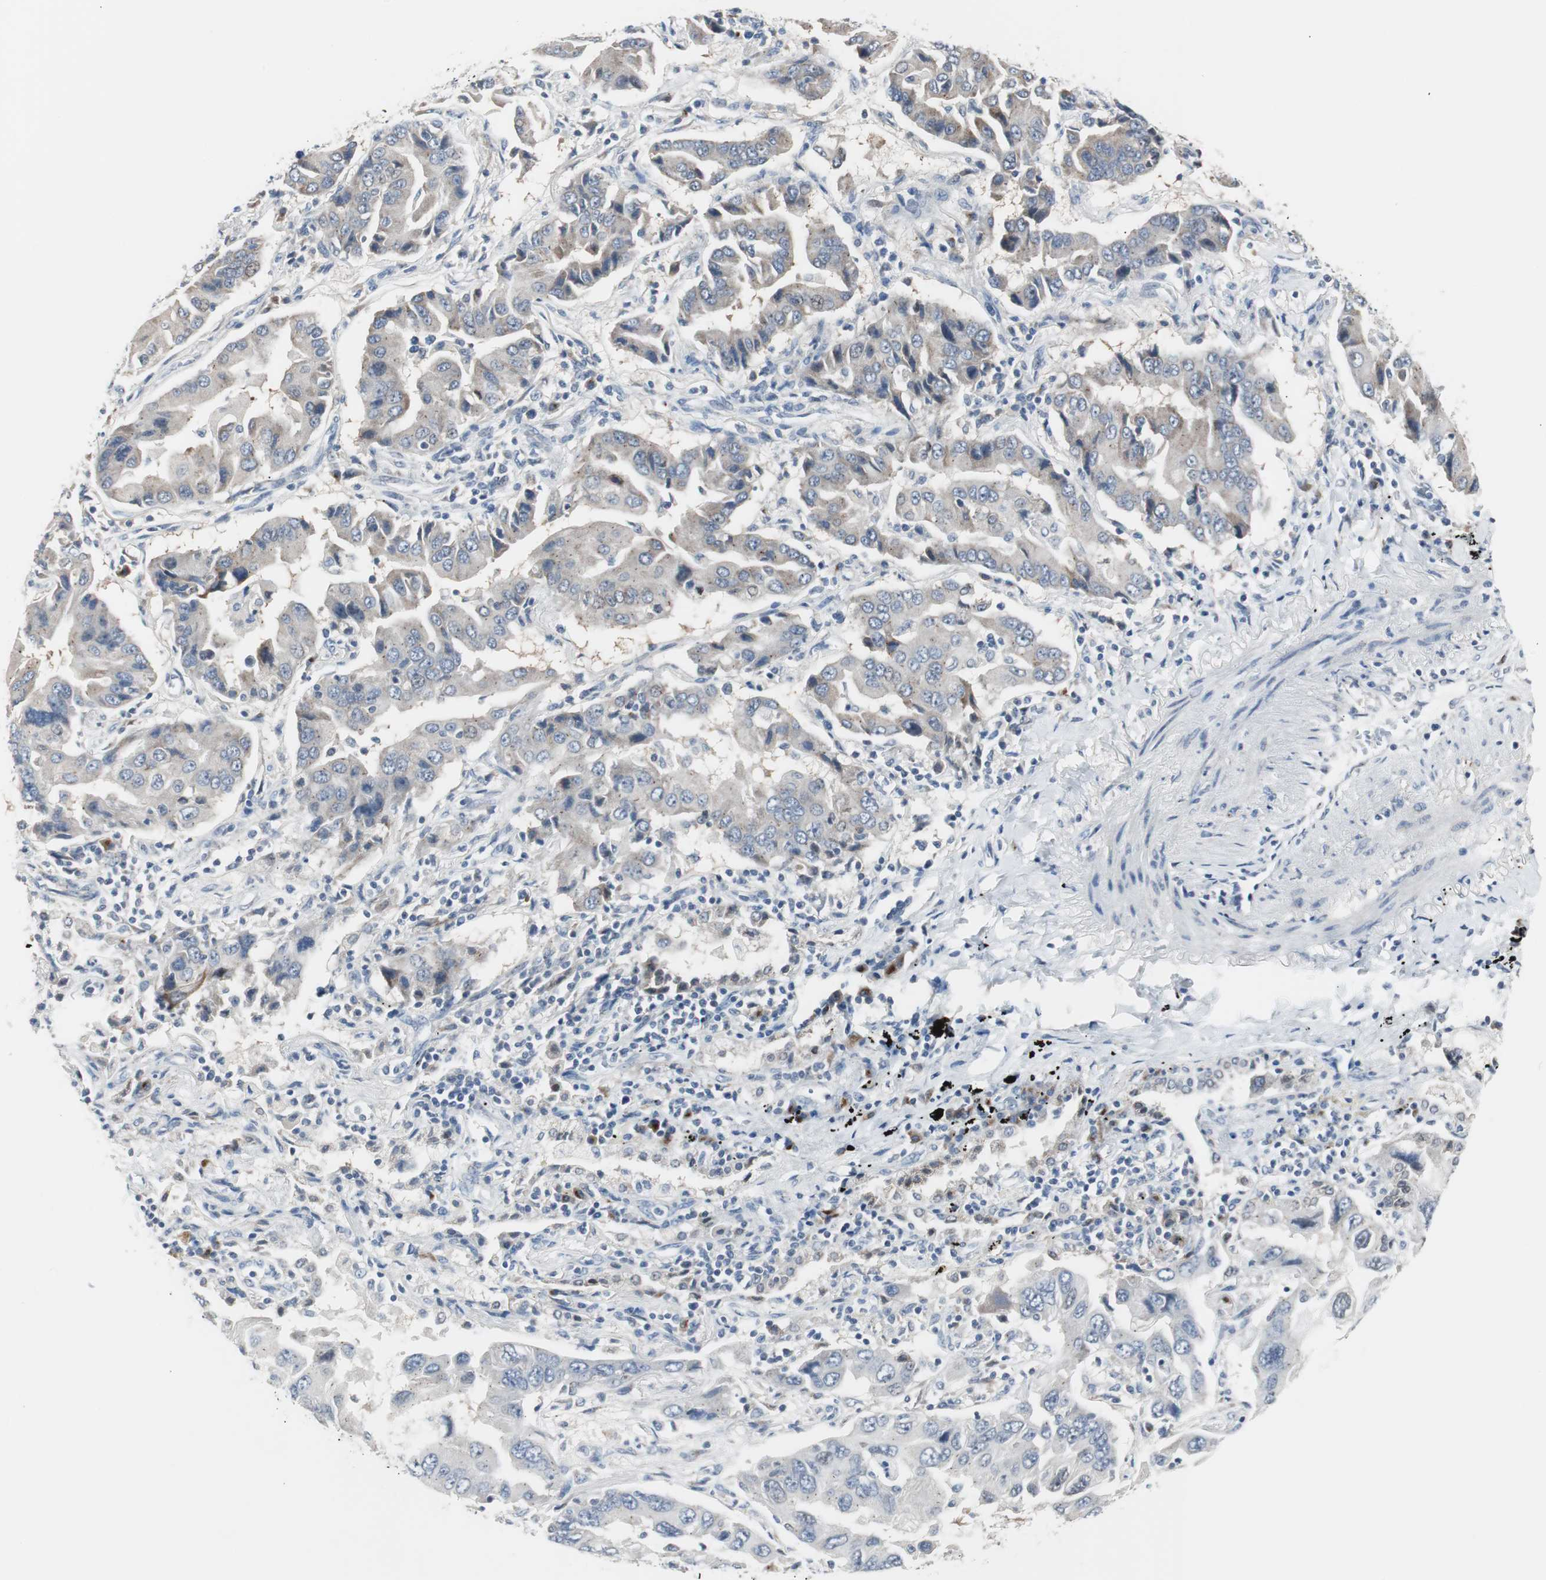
{"staining": {"intensity": "weak", "quantity": "25%-75%", "location": "cytoplasmic/membranous"}, "tissue": "lung cancer", "cell_type": "Tumor cells", "image_type": "cancer", "snomed": [{"axis": "morphology", "description": "Adenocarcinoma, NOS"}, {"axis": "topography", "description": "Lung"}], "caption": "A brown stain shows weak cytoplasmic/membranous expression of a protein in adenocarcinoma (lung) tumor cells.", "gene": "SOX30", "patient": {"sex": "female", "age": 65}}